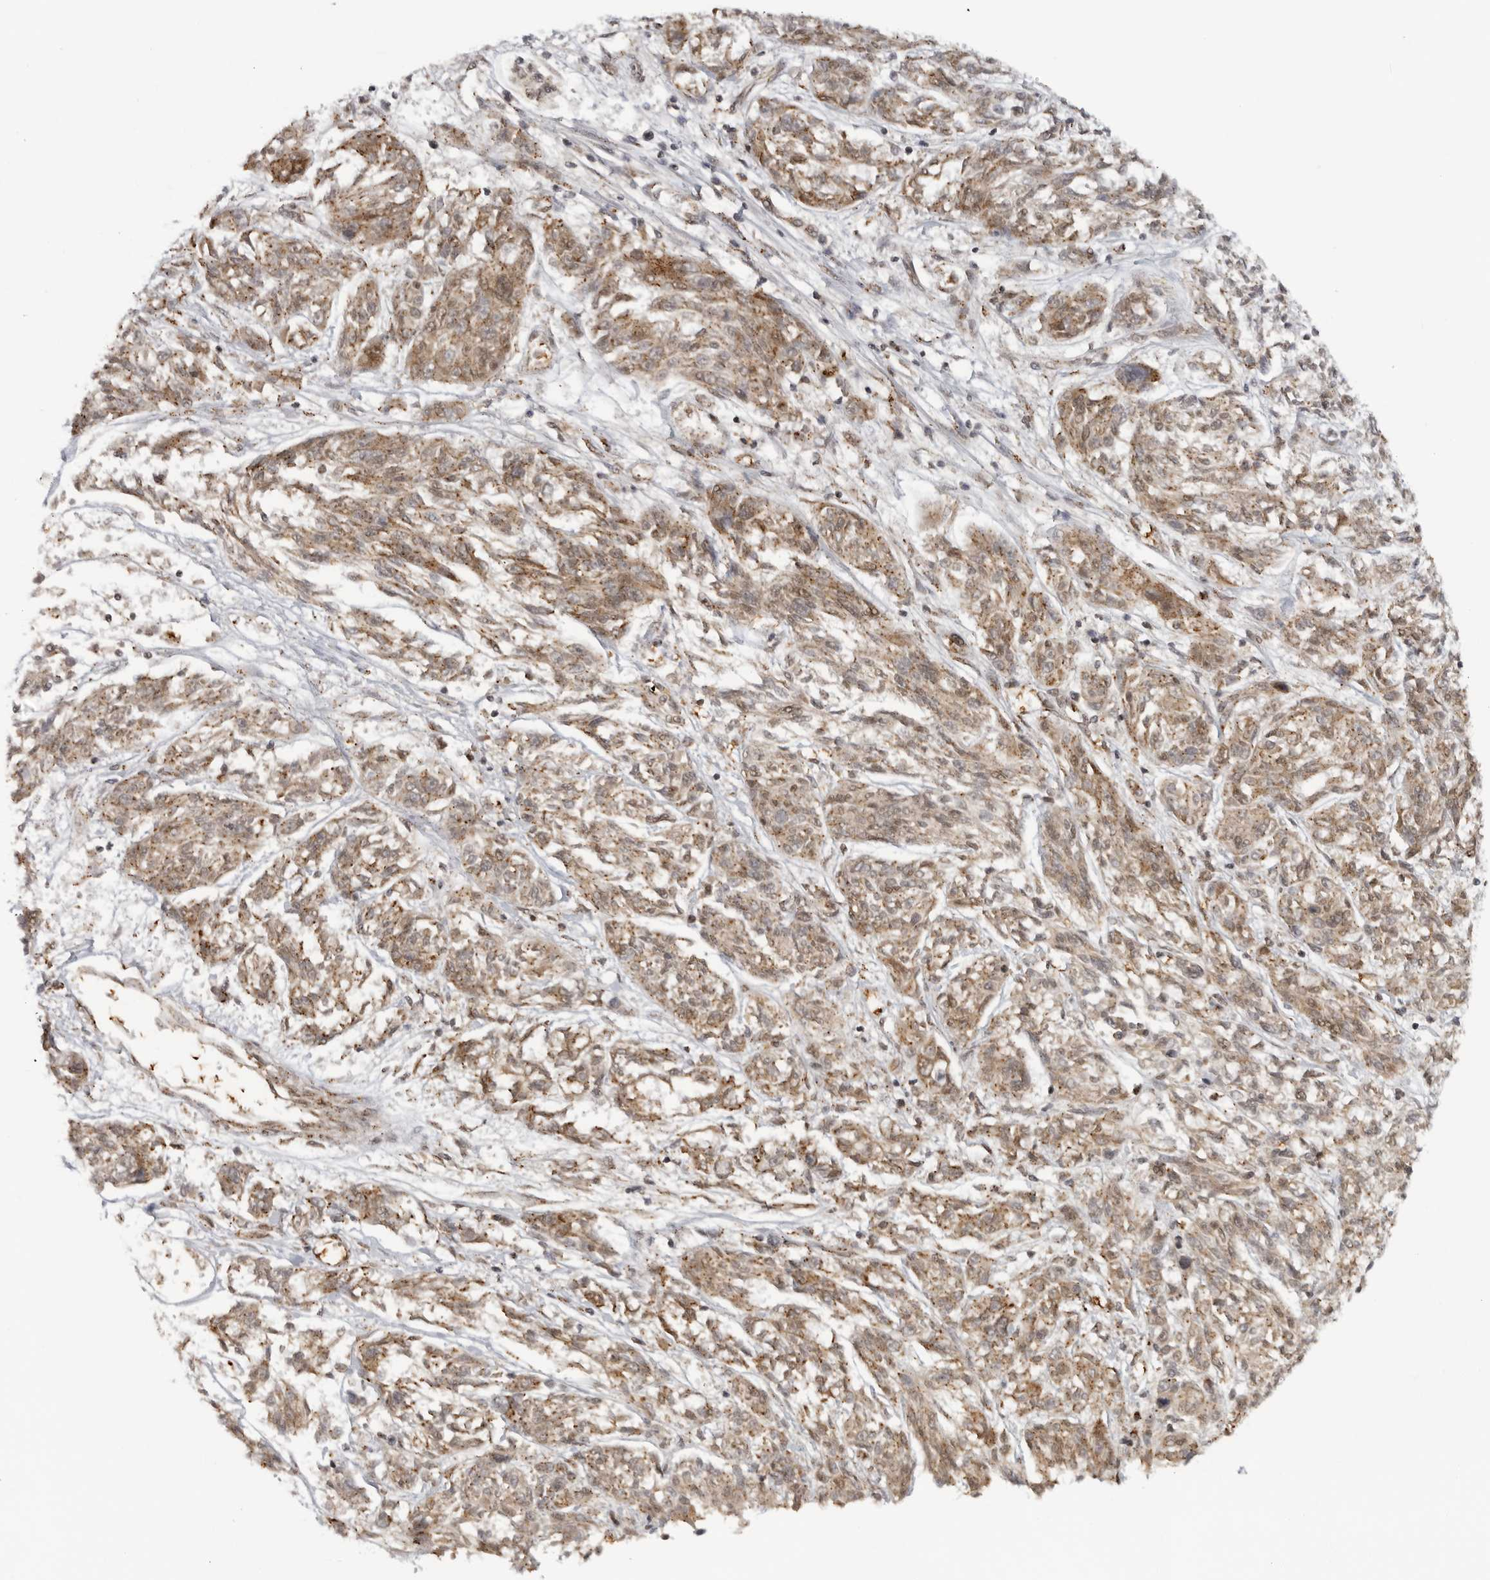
{"staining": {"intensity": "moderate", "quantity": ">75%", "location": "cytoplasmic/membranous,nuclear"}, "tissue": "melanoma", "cell_type": "Tumor cells", "image_type": "cancer", "snomed": [{"axis": "morphology", "description": "Malignant melanoma, NOS"}, {"axis": "topography", "description": "Skin"}], "caption": "DAB (3,3'-diaminobenzidine) immunohistochemical staining of human melanoma displays moderate cytoplasmic/membranous and nuclear protein expression in about >75% of tumor cells.", "gene": "COPA", "patient": {"sex": "male", "age": 53}}